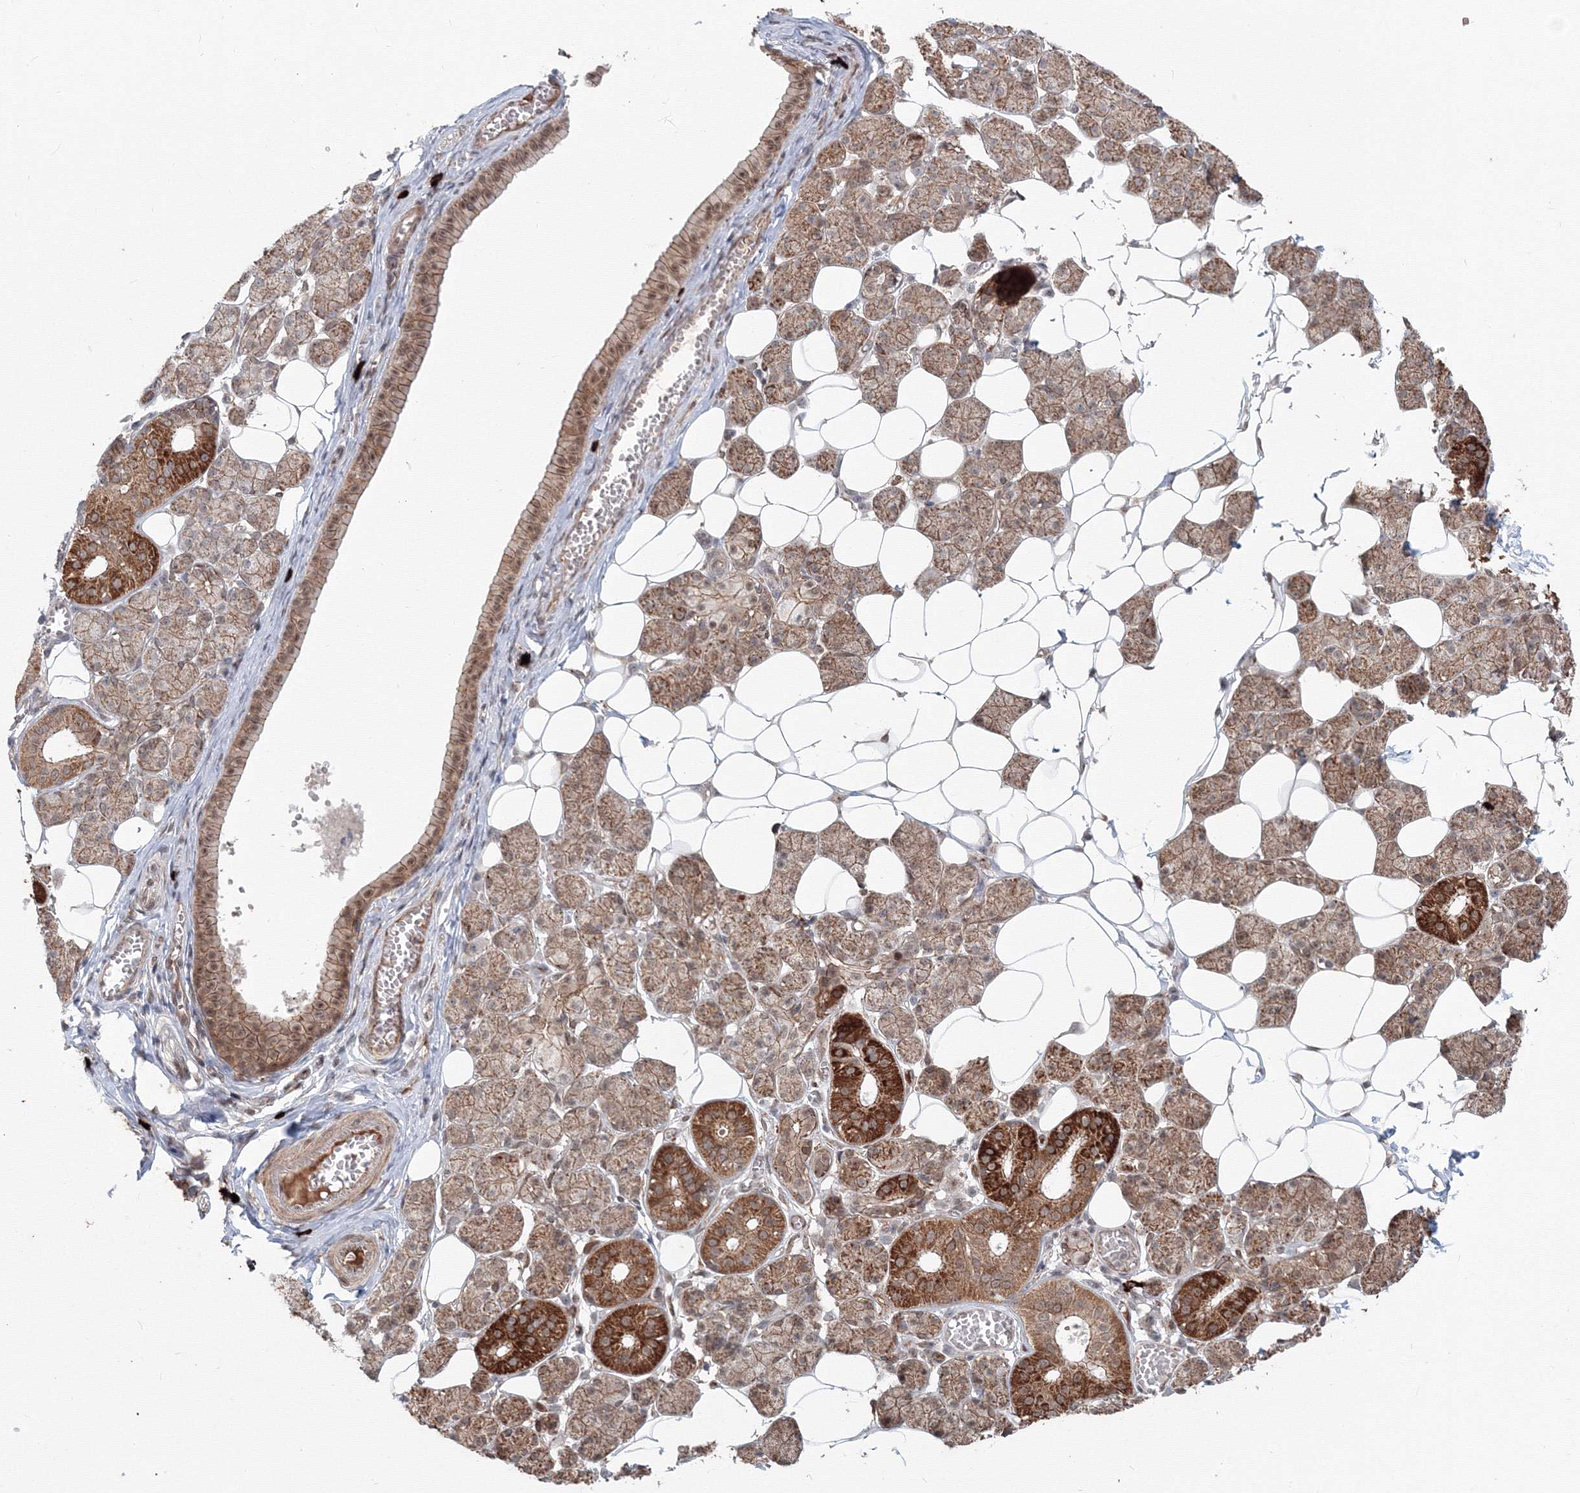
{"staining": {"intensity": "moderate", "quantity": ">75%", "location": "cytoplasmic/membranous,nuclear"}, "tissue": "salivary gland", "cell_type": "Glandular cells", "image_type": "normal", "snomed": [{"axis": "morphology", "description": "Normal tissue, NOS"}, {"axis": "topography", "description": "Salivary gland"}], "caption": "Immunohistochemistry (IHC) histopathology image of unremarkable salivary gland: human salivary gland stained using IHC displays medium levels of moderate protein expression localized specifically in the cytoplasmic/membranous,nuclear of glandular cells, appearing as a cytoplasmic/membranous,nuclear brown color.", "gene": "SH3PXD2A", "patient": {"sex": "female", "age": 33}}